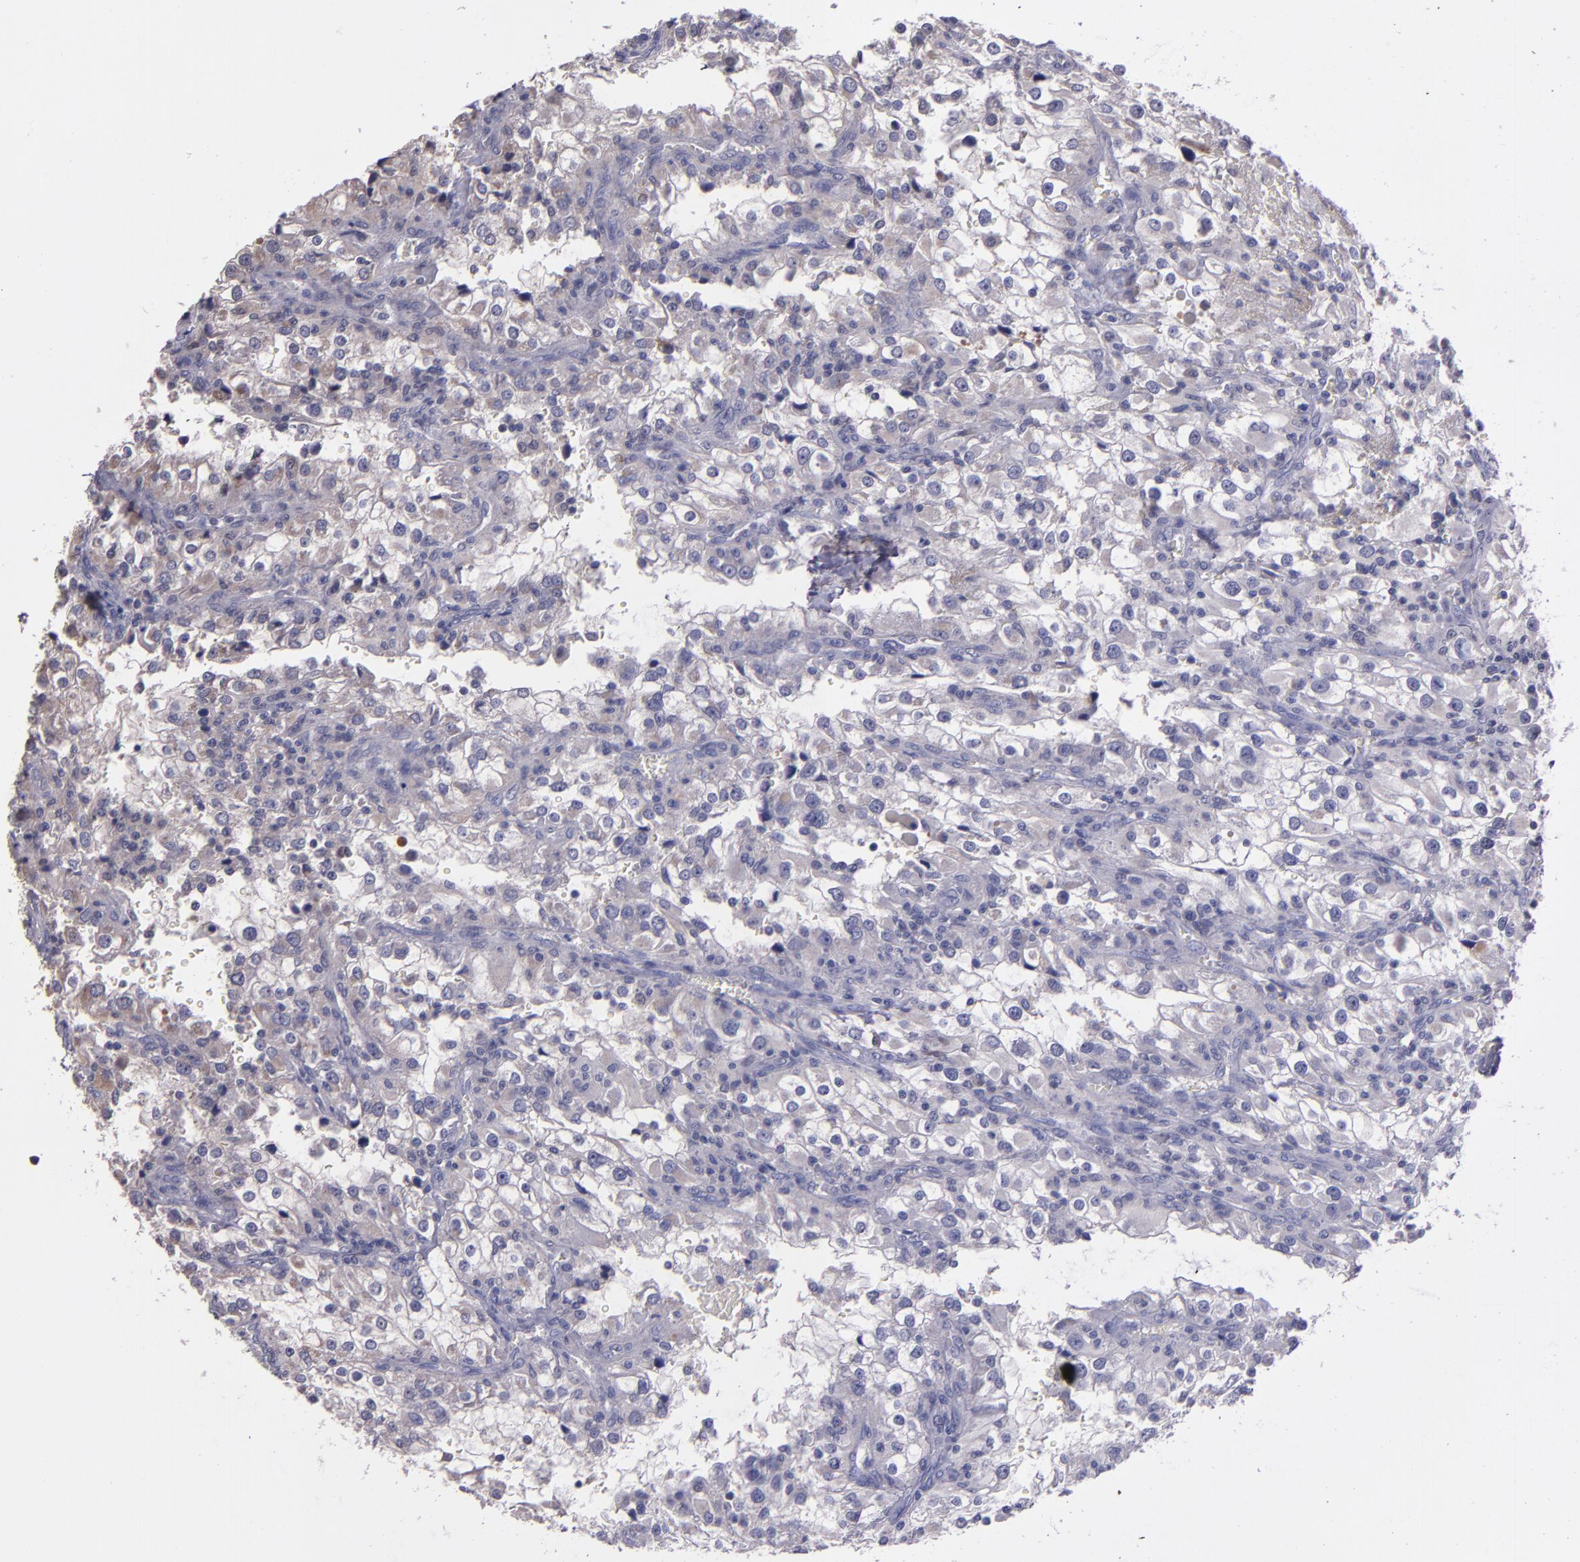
{"staining": {"intensity": "weak", "quantity": "<25%", "location": "cytoplasmic/membranous"}, "tissue": "renal cancer", "cell_type": "Tumor cells", "image_type": "cancer", "snomed": [{"axis": "morphology", "description": "Adenocarcinoma, NOS"}, {"axis": "topography", "description": "Kidney"}], "caption": "This is an immunohistochemistry (IHC) micrograph of renal cancer. There is no positivity in tumor cells.", "gene": "SERPINF2", "patient": {"sex": "female", "age": 52}}